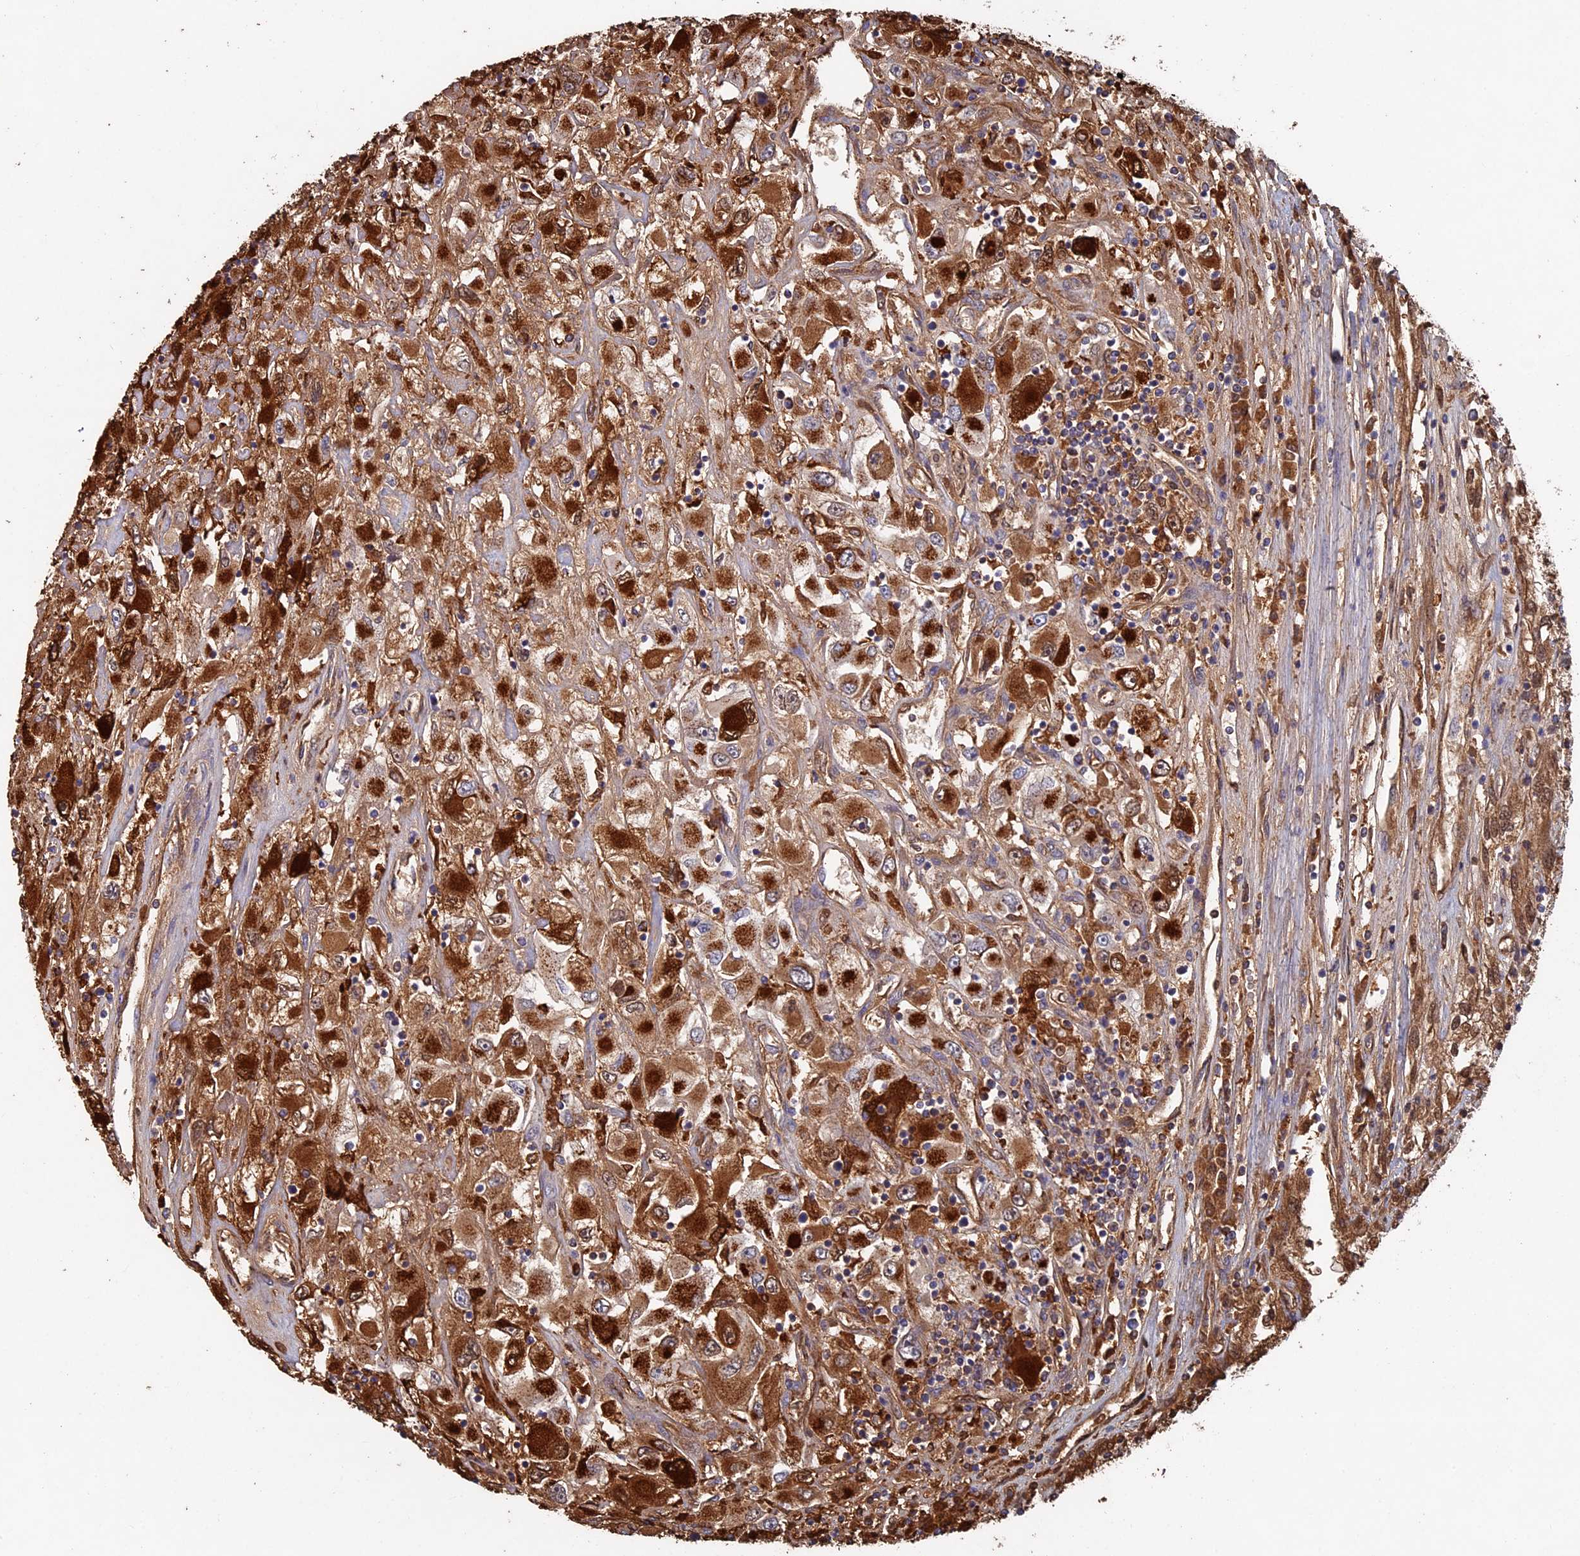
{"staining": {"intensity": "strong", "quantity": ">75%", "location": "cytoplasmic/membranous"}, "tissue": "renal cancer", "cell_type": "Tumor cells", "image_type": "cancer", "snomed": [{"axis": "morphology", "description": "Adenocarcinoma, NOS"}, {"axis": "topography", "description": "Kidney"}], "caption": "Renal adenocarcinoma stained with a brown dye displays strong cytoplasmic/membranous positive expression in approximately >75% of tumor cells.", "gene": "SEC24D", "patient": {"sex": "female", "age": 52}}